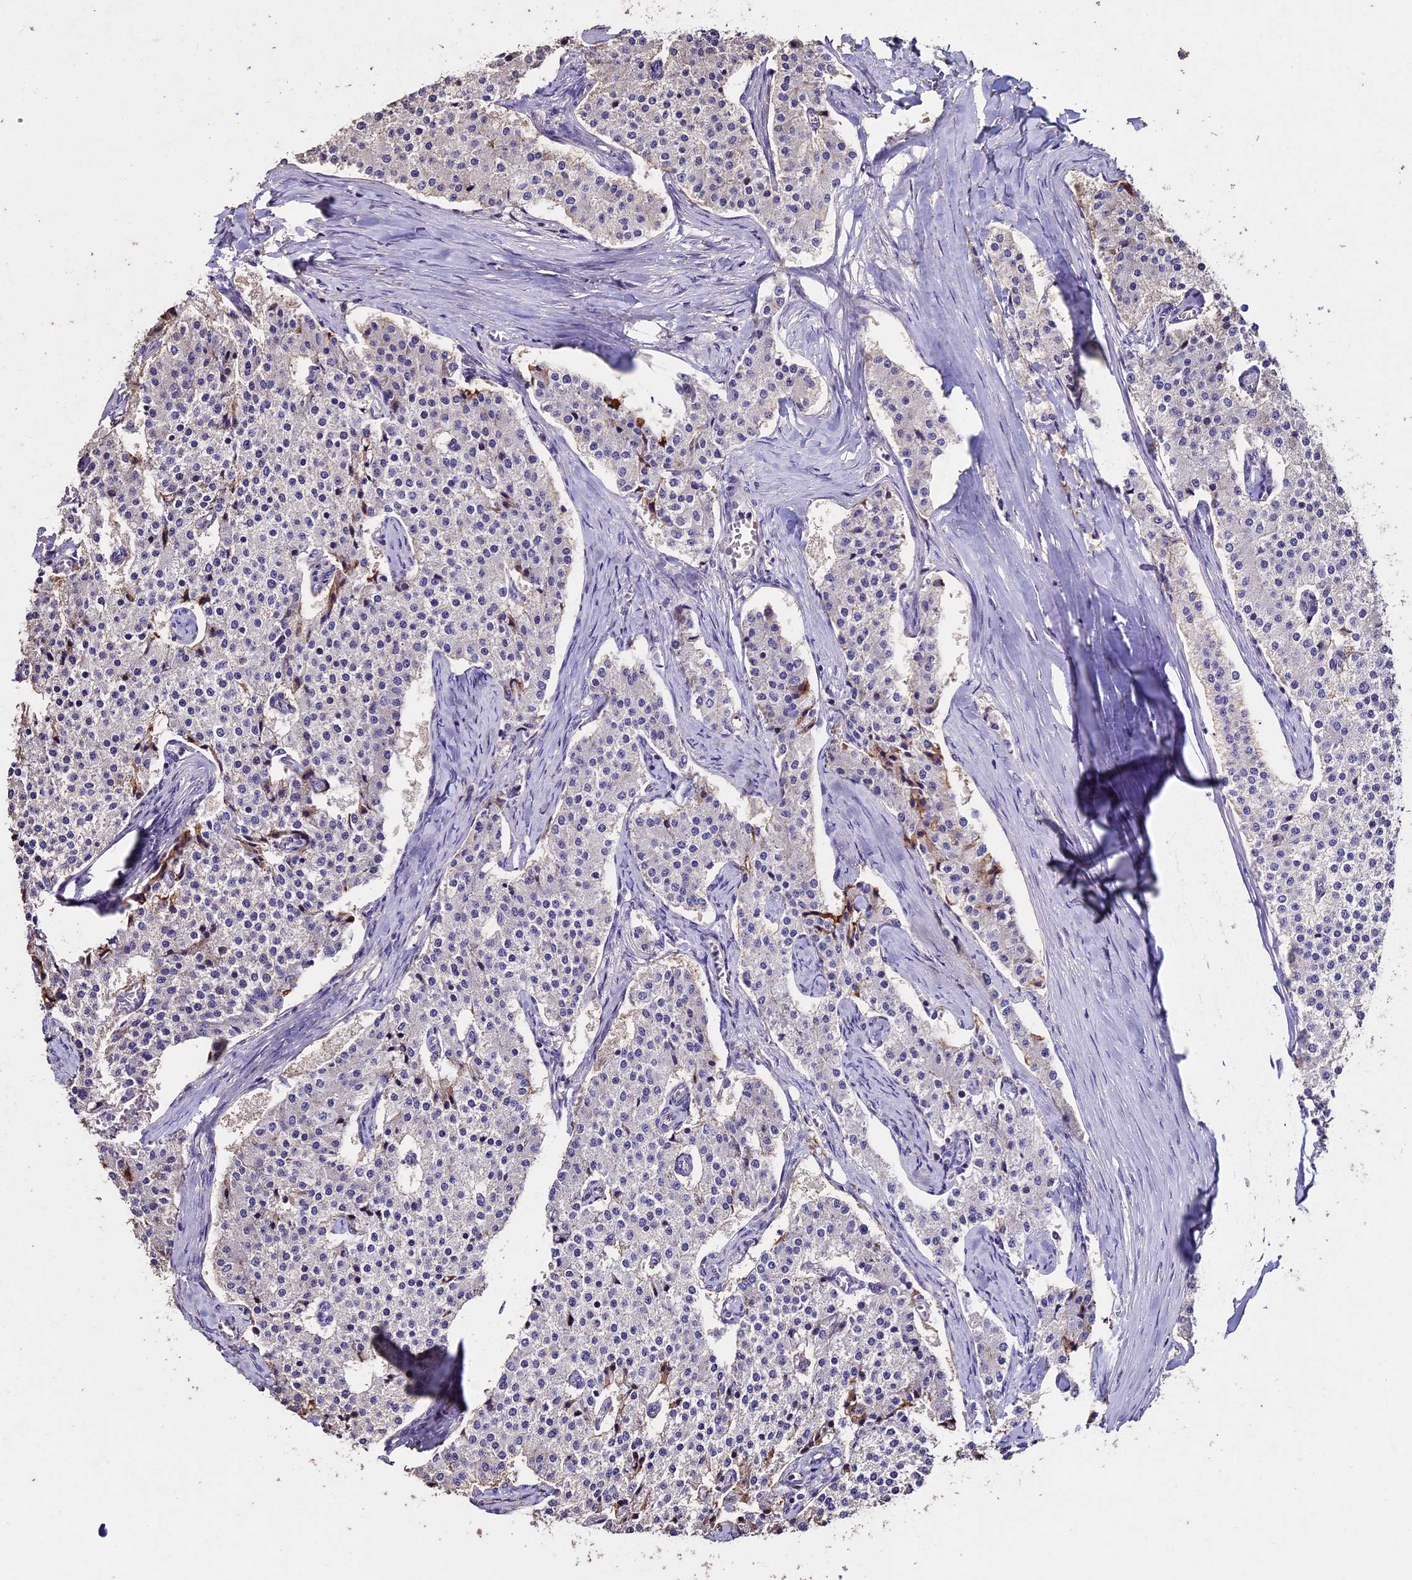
{"staining": {"intensity": "negative", "quantity": "none", "location": "none"}, "tissue": "carcinoid", "cell_type": "Tumor cells", "image_type": "cancer", "snomed": [{"axis": "morphology", "description": "Carcinoid, malignant, NOS"}, {"axis": "topography", "description": "Colon"}], "caption": "Immunohistochemical staining of carcinoid (malignant) exhibits no significant expression in tumor cells. (Brightfield microscopy of DAB (3,3'-diaminobenzidine) immunohistochemistry at high magnification).", "gene": "USB1", "patient": {"sex": "female", "age": 52}}